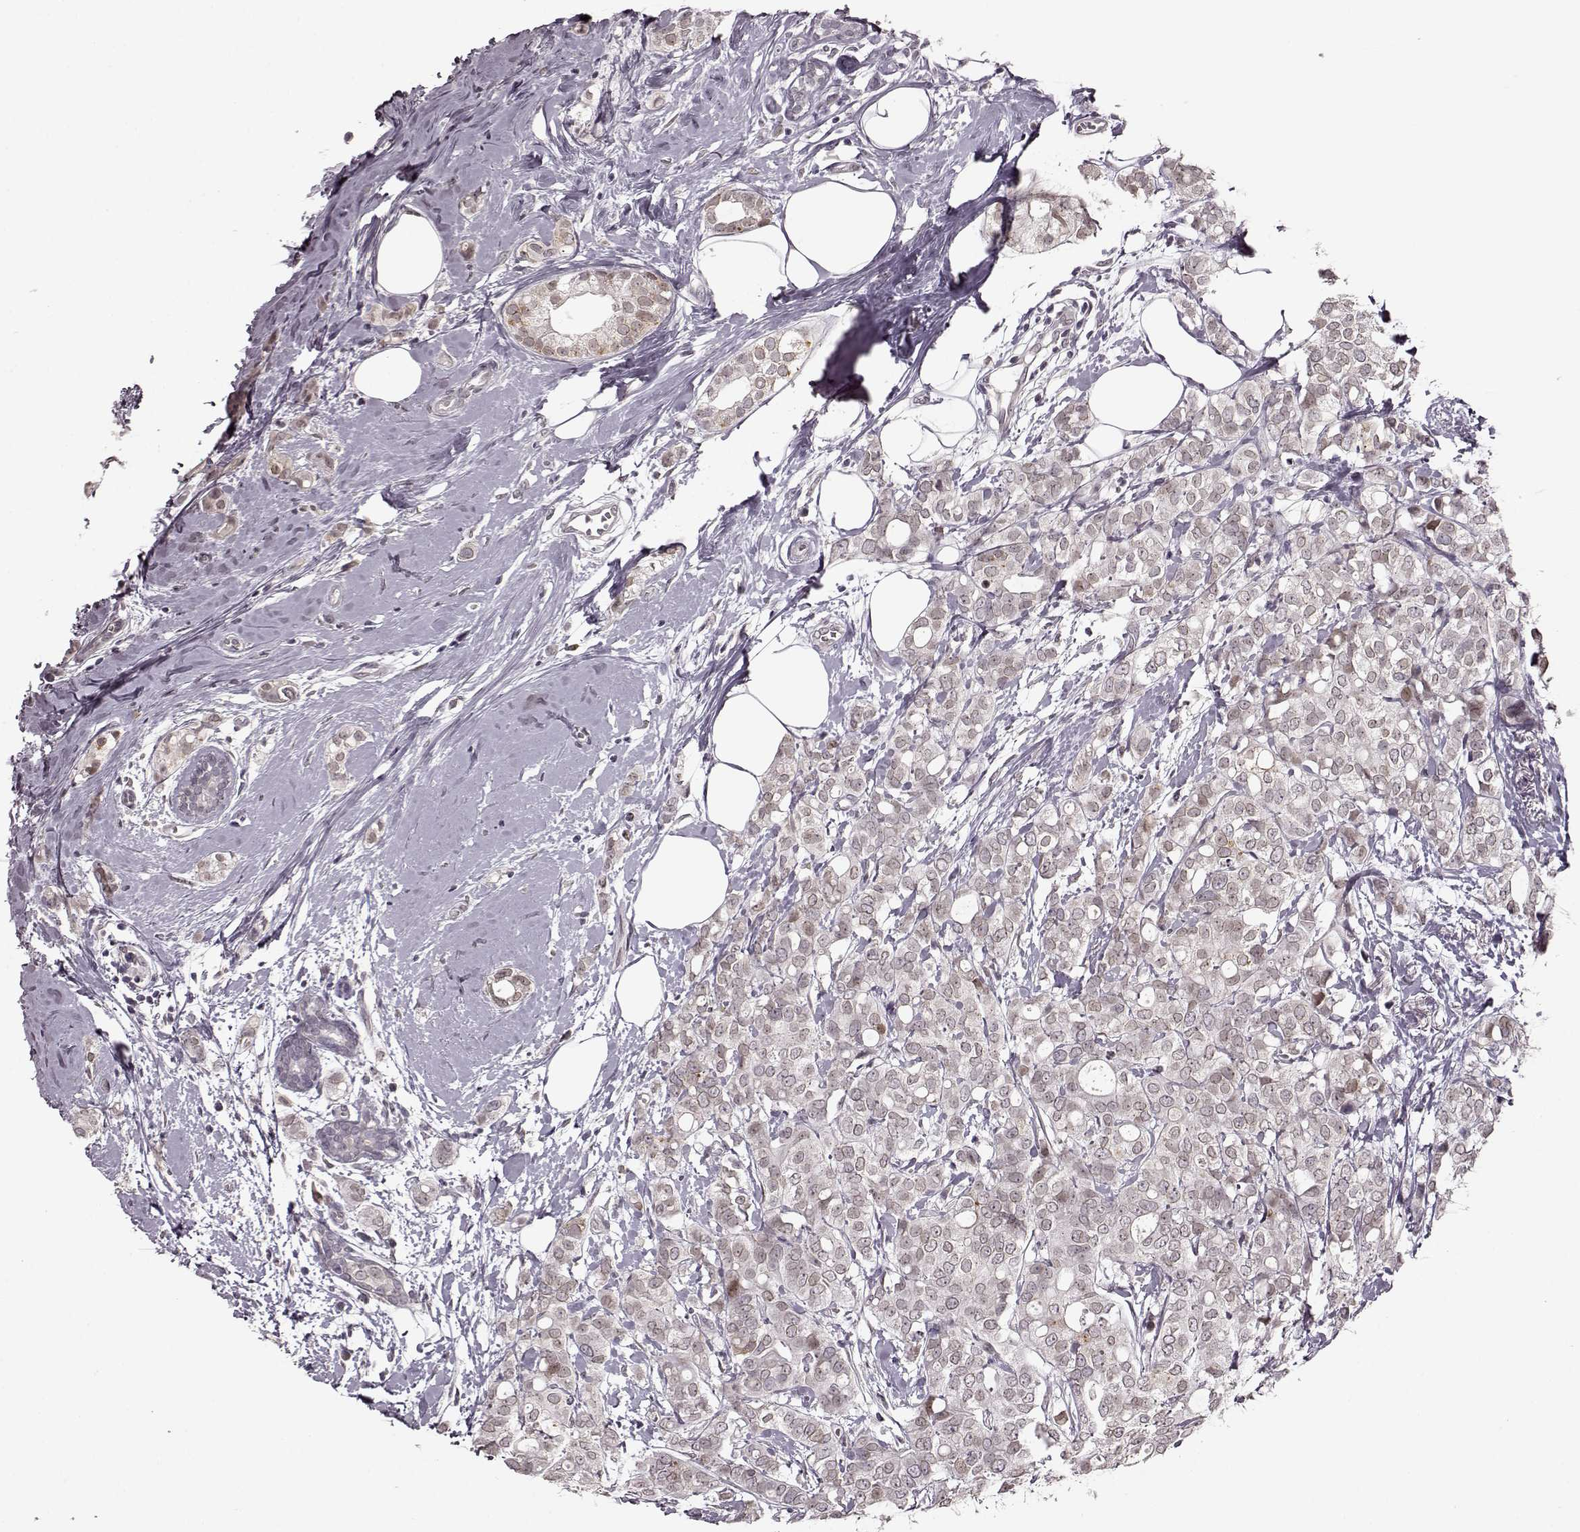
{"staining": {"intensity": "negative", "quantity": "none", "location": "none"}, "tissue": "breast cancer", "cell_type": "Tumor cells", "image_type": "cancer", "snomed": [{"axis": "morphology", "description": "Duct carcinoma"}, {"axis": "topography", "description": "Breast"}], "caption": "High power microscopy histopathology image of an IHC micrograph of breast cancer (infiltrating ductal carcinoma), revealing no significant staining in tumor cells.", "gene": "STX1B", "patient": {"sex": "female", "age": 40}}